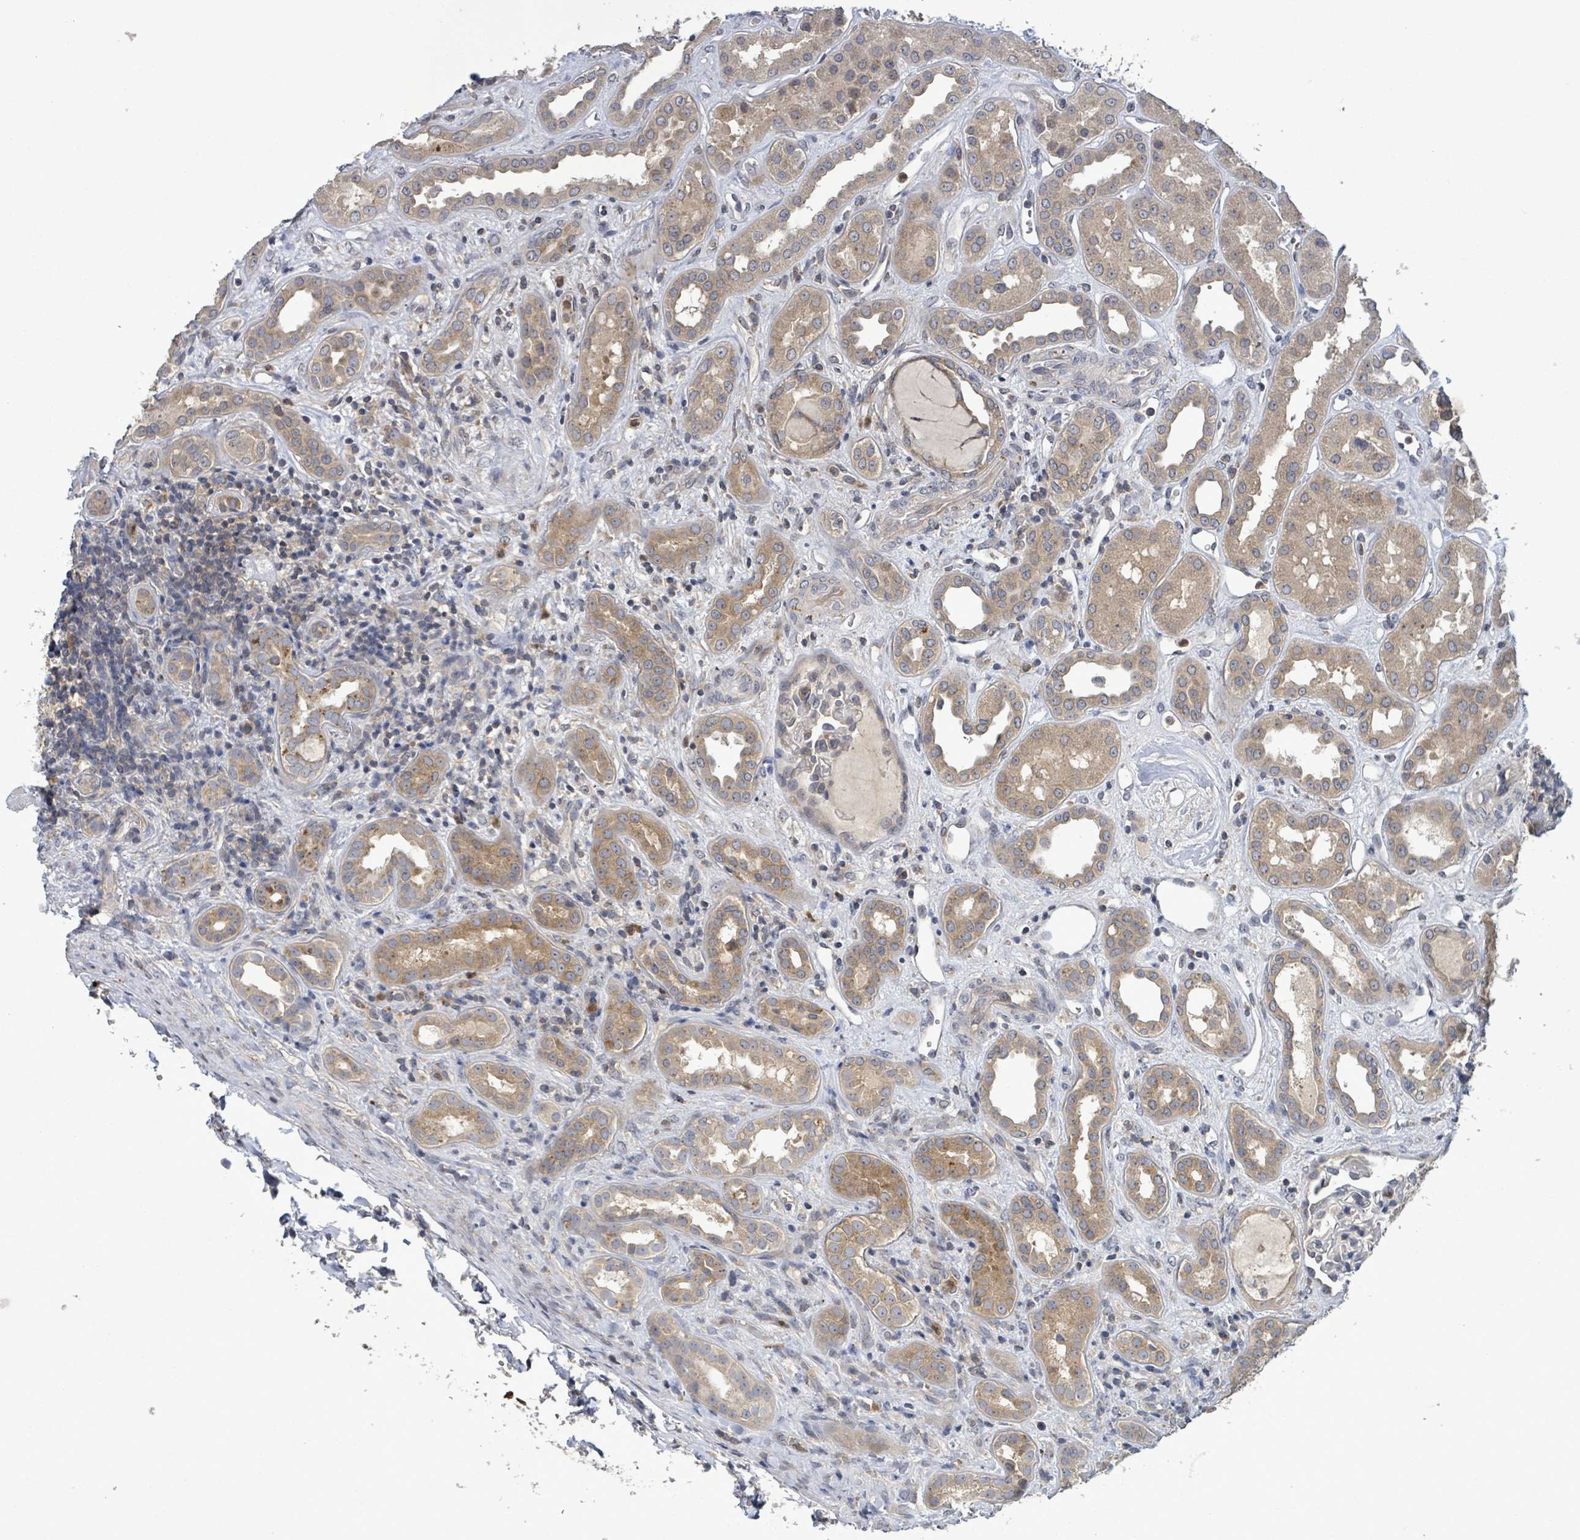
{"staining": {"intensity": "negative", "quantity": "none", "location": "none"}, "tissue": "kidney", "cell_type": "Cells in glomeruli", "image_type": "normal", "snomed": [{"axis": "morphology", "description": "Normal tissue, NOS"}, {"axis": "topography", "description": "Kidney"}], "caption": "Immunohistochemical staining of benign human kidney demonstrates no significant positivity in cells in glomeruli.", "gene": "SERPINE3", "patient": {"sex": "male", "age": 59}}